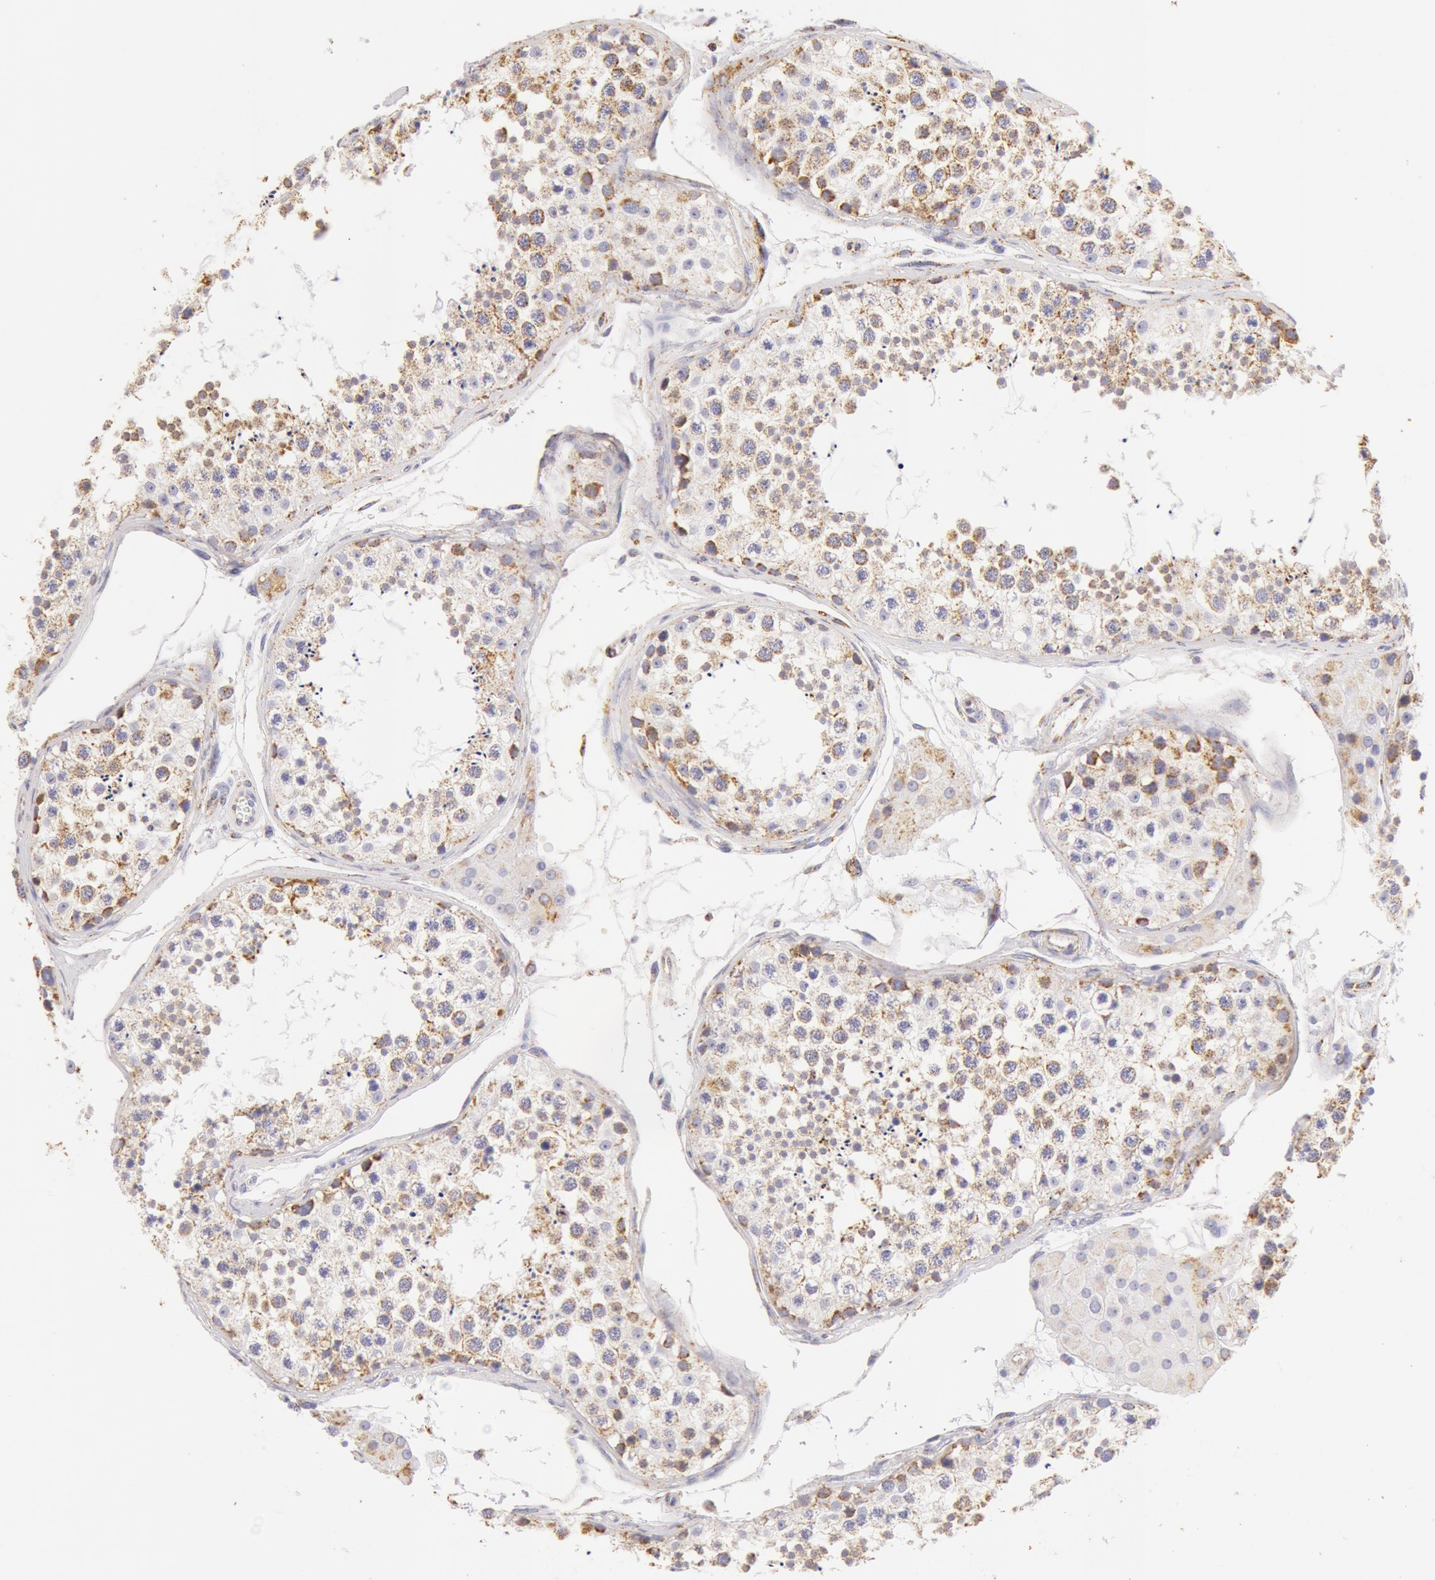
{"staining": {"intensity": "weak", "quantity": "25%-75%", "location": "cytoplasmic/membranous"}, "tissue": "testis", "cell_type": "Cells in seminiferous ducts", "image_type": "normal", "snomed": [{"axis": "morphology", "description": "Normal tissue, NOS"}, {"axis": "topography", "description": "Testis"}], "caption": "IHC photomicrograph of unremarkable testis: human testis stained using immunohistochemistry shows low levels of weak protein expression localized specifically in the cytoplasmic/membranous of cells in seminiferous ducts, appearing as a cytoplasmic/membranous brown color.", "gene": "ATP5F1B", "patient": {"sex": "male", "age": 57}}